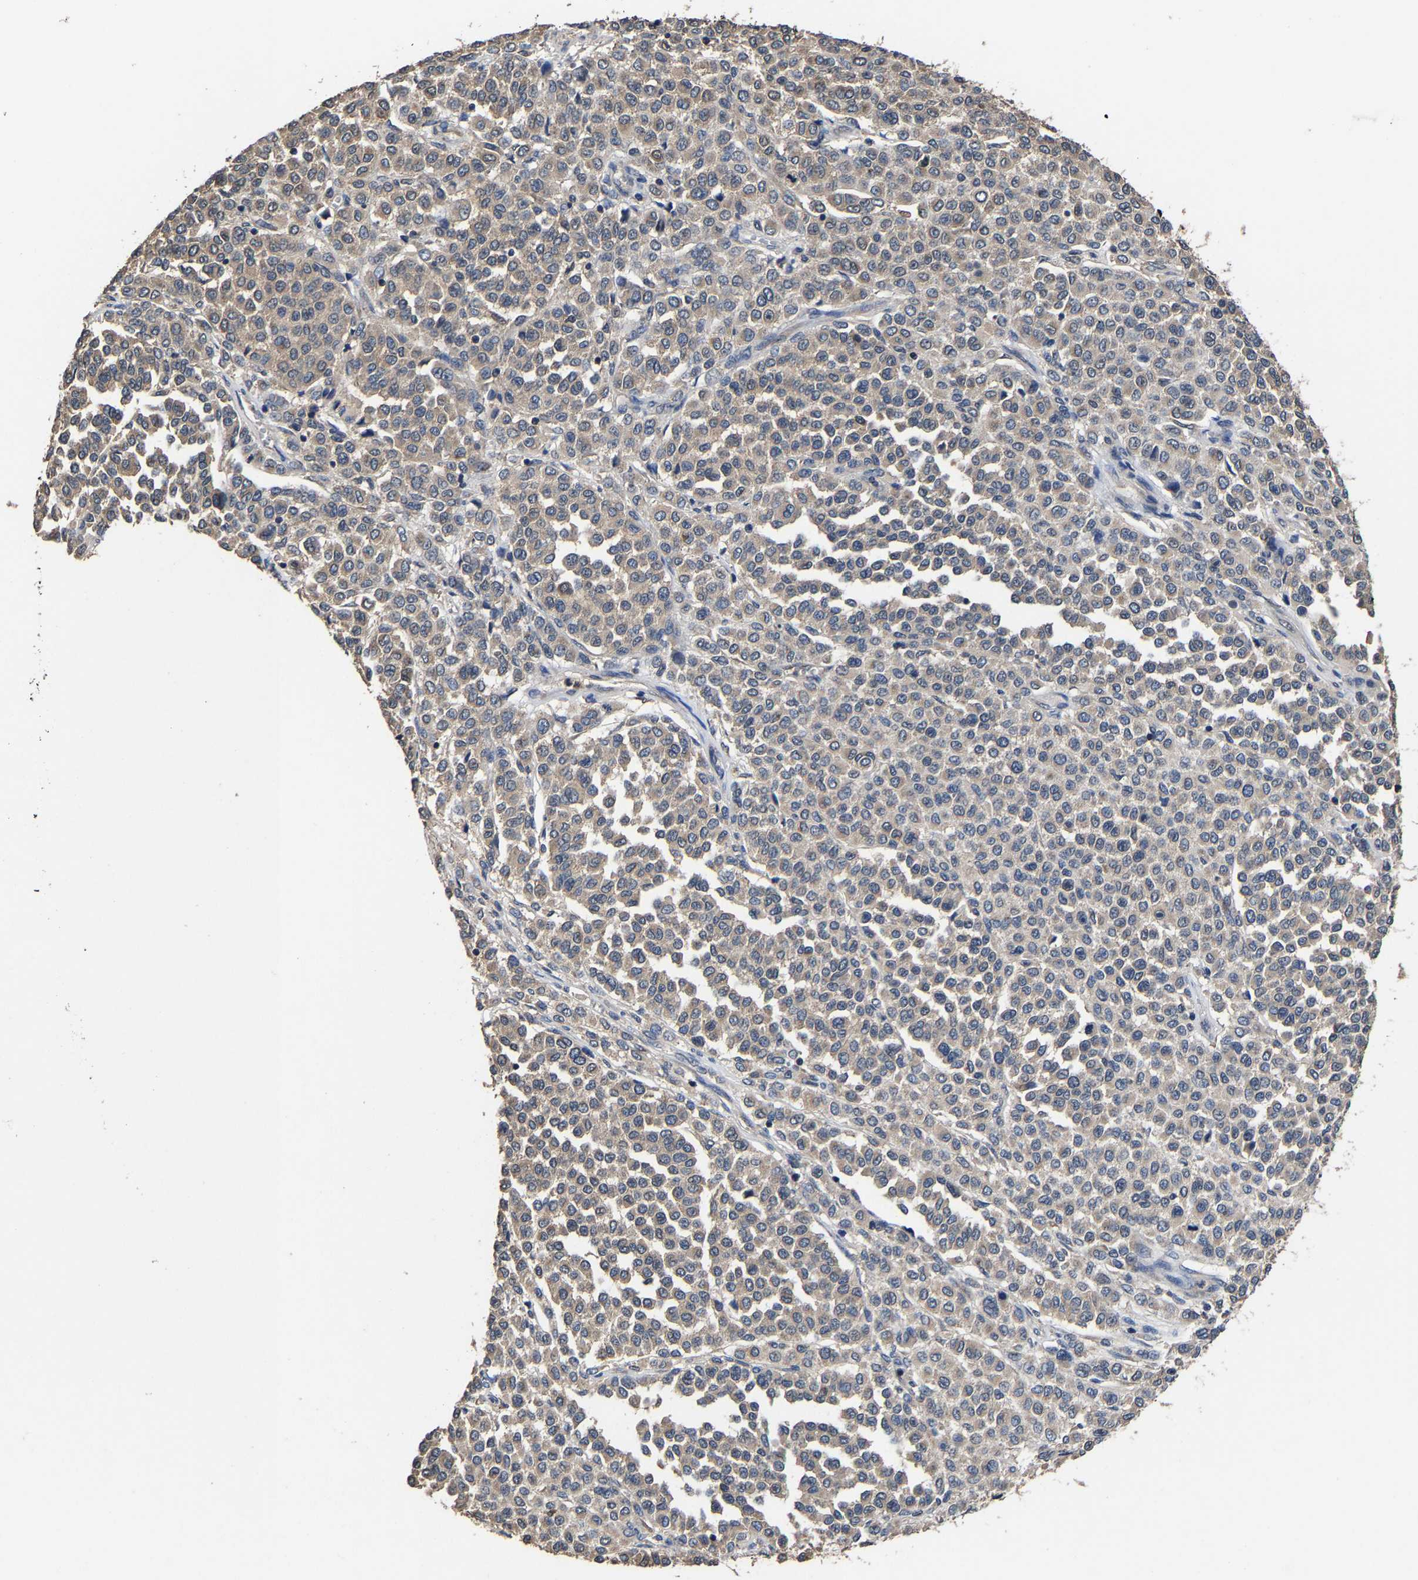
{"staining": {"intensity": "negative", "quantity": "none", "location": "none"}, "tissue": "melanoma", "cell_type": "Tumor cells", "image_type": "cancer", "snomed": [{"axis": "morphology", "description": "Malignant melanoma, Metastatic site"}, {"axis": "topography", "description": "Pancreas"}], "caption": "Tumor cells are negative for protein expression in human melanoma.", "gene": "EBAG9", "patient": {"sex": "female", "age": 30}}